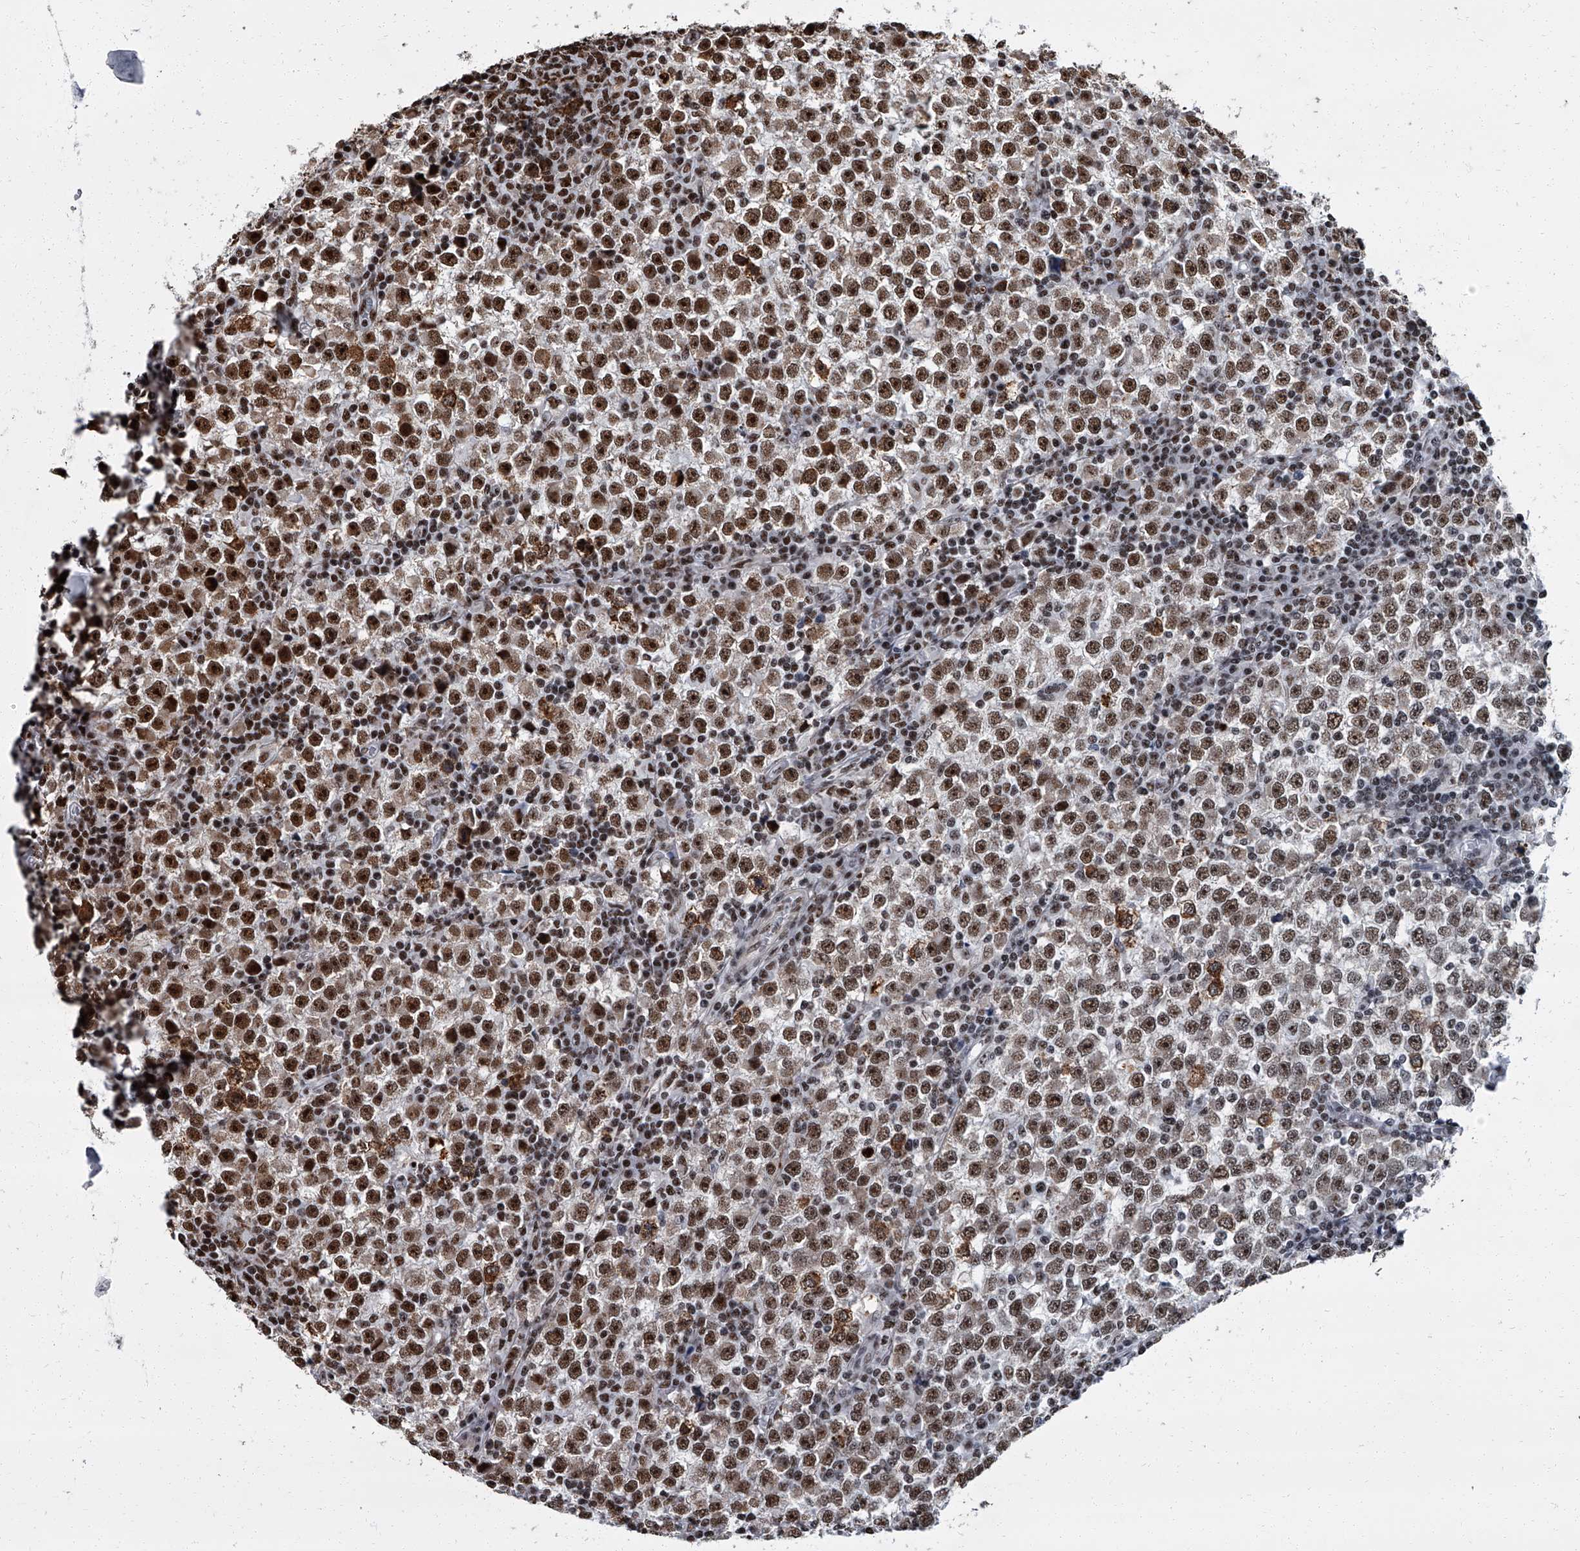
{"staining": {"intensity": "strong", "quantity": "25%-75%", "location": "nuclear"}, "tissue": "testis cancer", "cell_type": "Tumor cells", "image_type": "cancer", "snomed": [{"axis": "morphology", "description": "Seminoma, NOS"}, {"axis": "topography", "description": "Testis"}], "caption": "Tumor cells demonstrate strong nuclear staining in approximately 25%-75% of cells in testis cancer (seminoma).", "gene": "ZNF518B", "patient": {"sex": "male", "age": 65}}